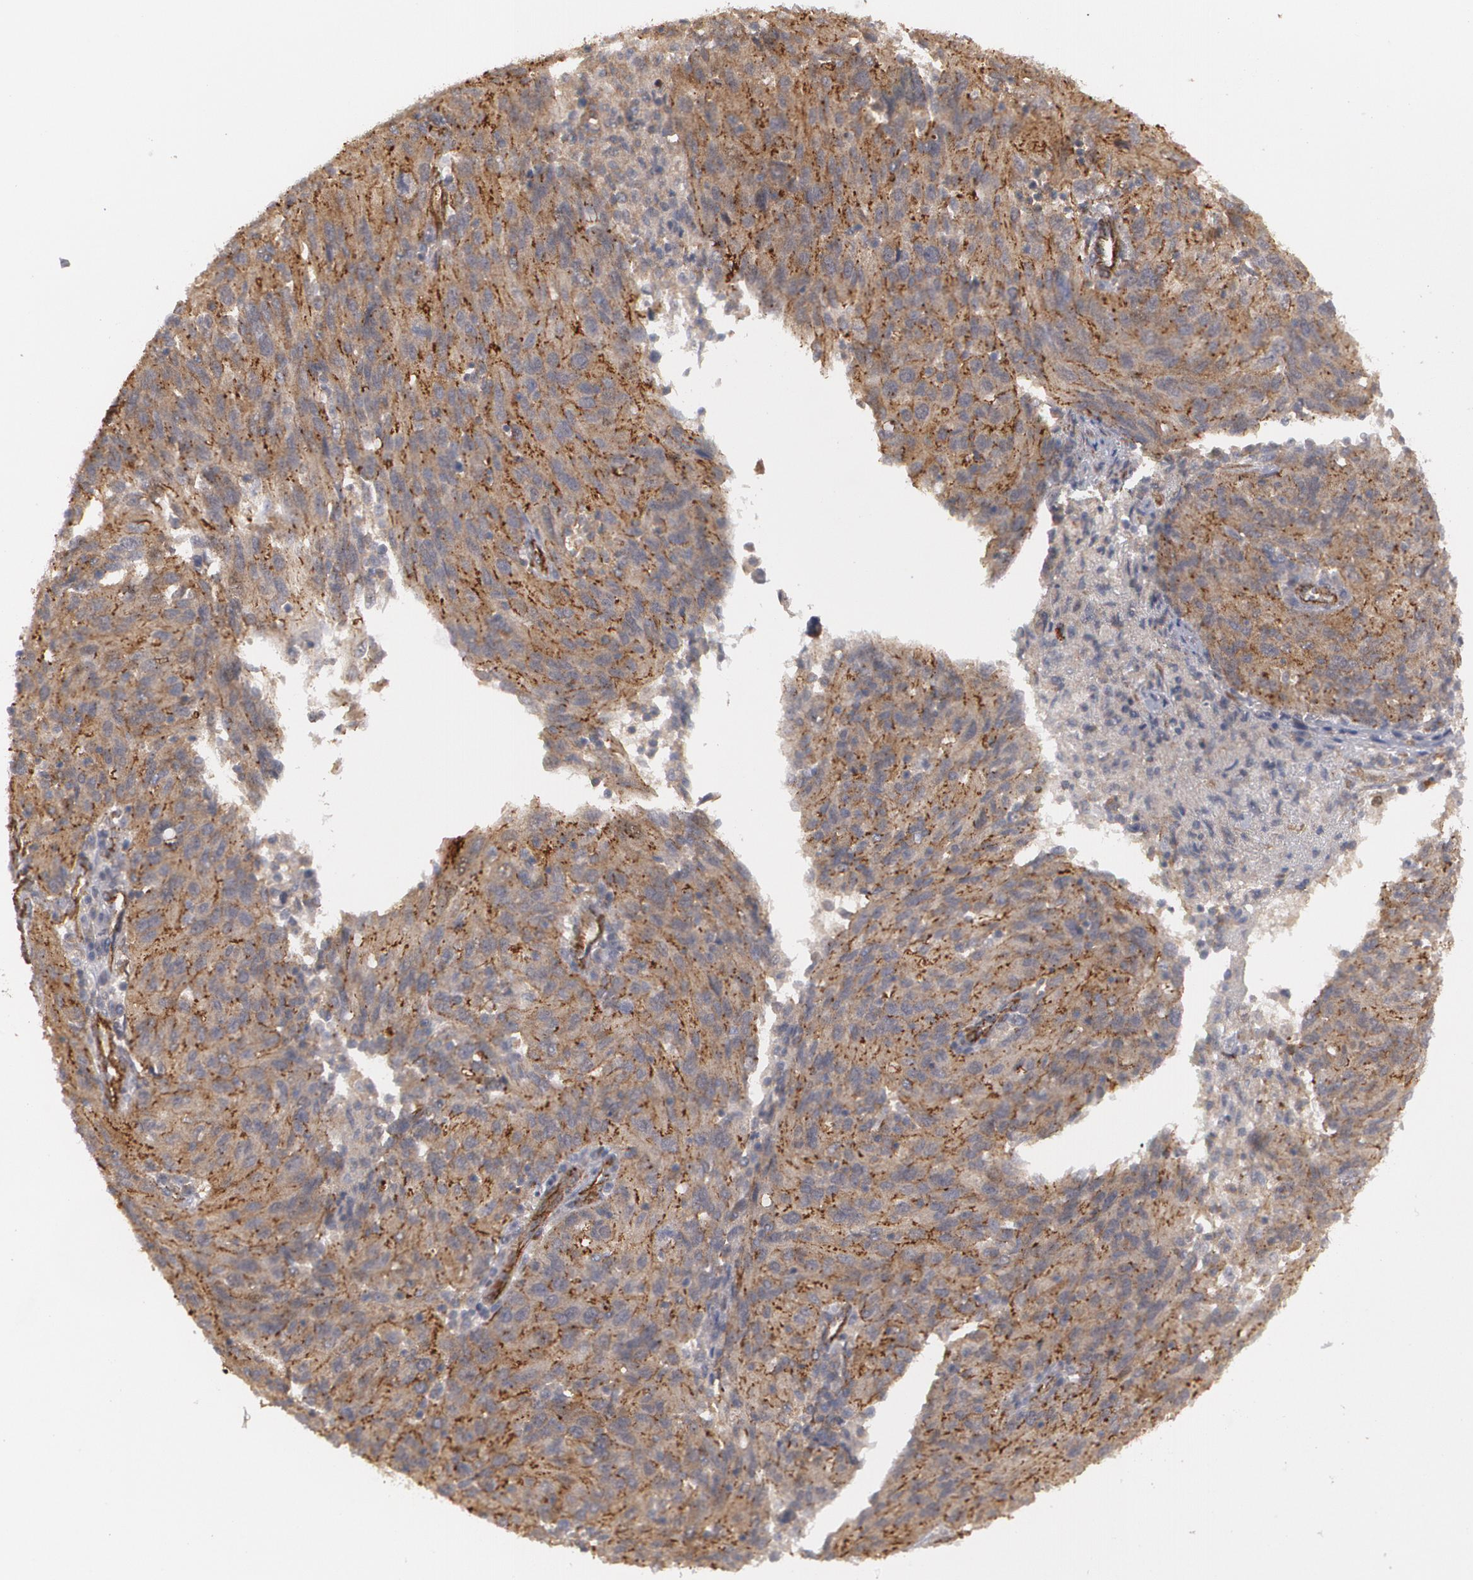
{"staining": {"intensity": "moderate", "quantity": ">75%", "location": "cytoplasmic/membranous"}, "tissue": "ovarian cancer", "cell_type": "Tumor cells", "image_type": "cancer", "snomed": [{"axis": "morphology", "description": "Carcinoma, endometroid"}, {"axis": "topography", "description": "Ovary"}], "caption": "IHC photomicrograph of human ovarian endometroid carcinoma stained for a protein (brown), which reveals medium levels of moderate cytoplasmic/membranous positivity in approximately >75% of tumor cells.", "gene": "TJP1", "patient": {"sex": "female", "age": 50}}